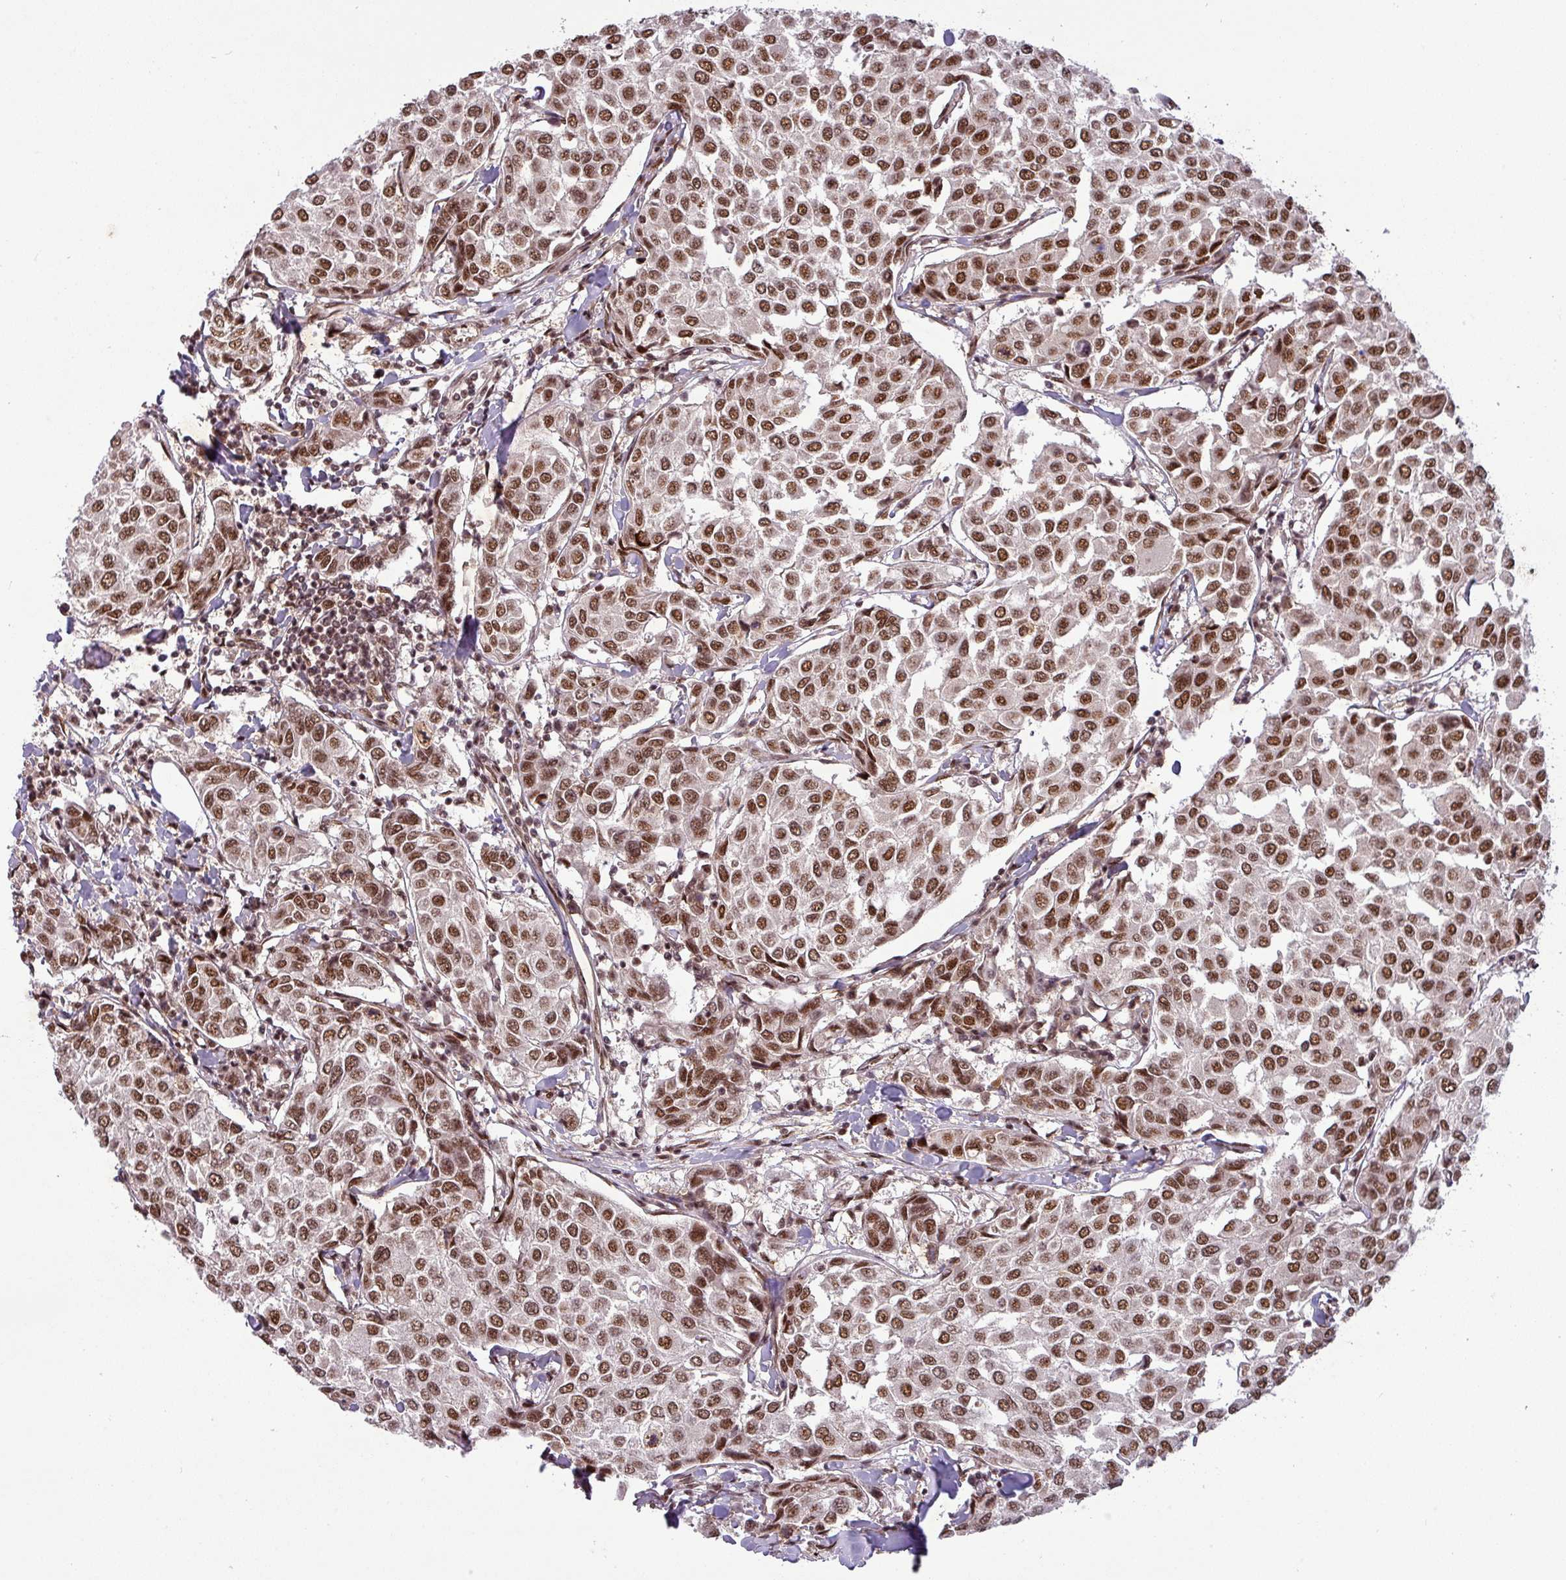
{"staining": {"intensity": "strong", "quantity": ">75%", "location": "nuclear"}, "tissue": "breast cancer", "cell_type": "Tumor cells", "image_type": "cancer", "snomed": [{"axis": "morphology", "description": "Duct carcinoma"}, {"axis": "topography", "description": "Breast"}], "caption": "Breast cancer (infiltrating ductal carcinoma) stained with IHC demonstrates strong nuclear staining in approximately >75% of tumor cells.", "gene": "SRSF2", "patient": {"sex": "female", "age": 55}}